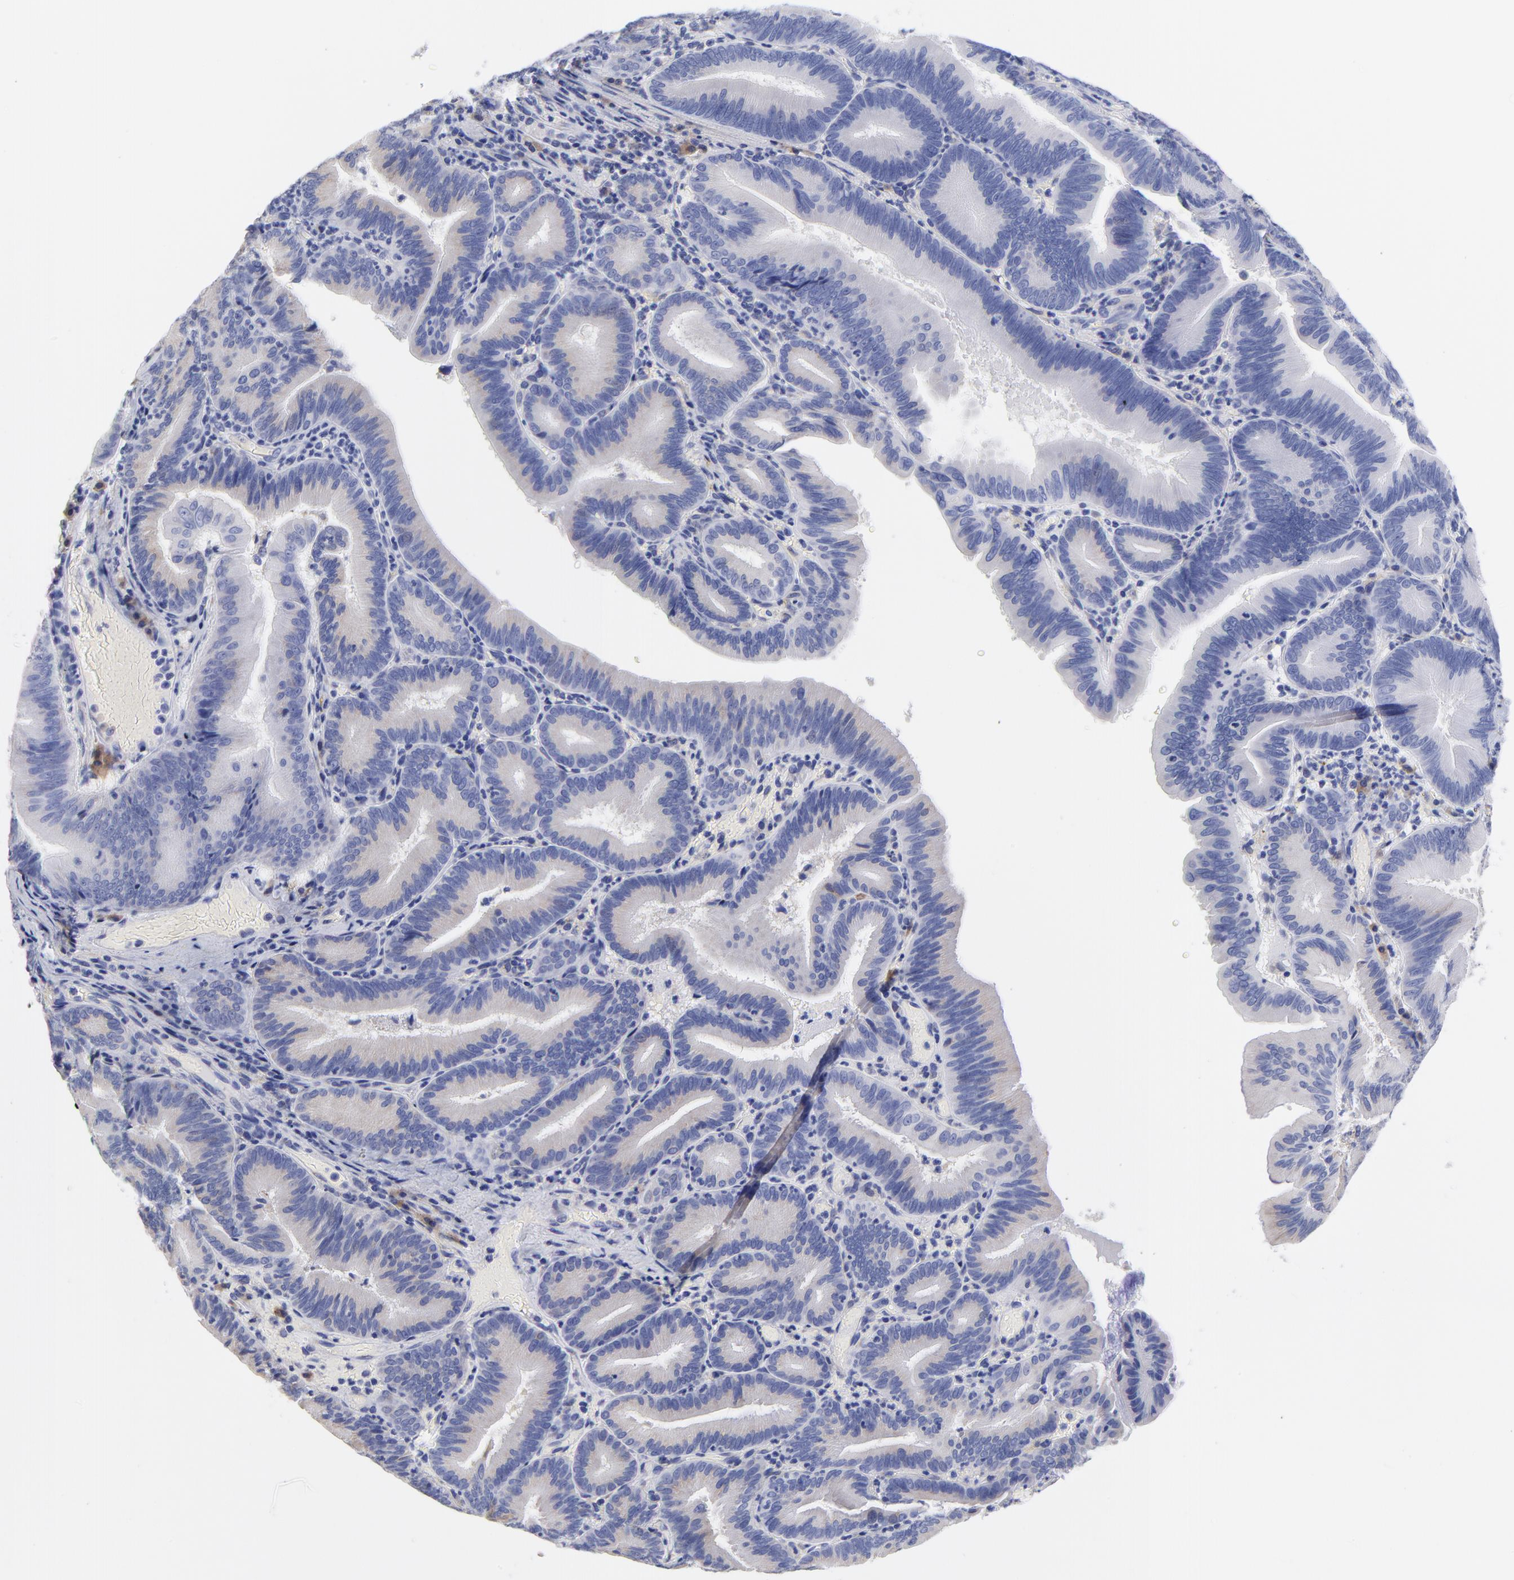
{"staining": {"intensity": "weak", "quantity": "<25%", "location": "cytoplasmic/membranous"}, "tissue": "pancreatic cancer", "cell_type": "Tumor cells", "image_type": "cancer", "snomed": [{"axis": "morphology", "description": "Adenocarcinoma, NOS"}, {"axis": "topography", "description": "Pancreas"}], "caption": "Immunohistochemistry of pancreatic cancer demonstrates no expression in tumor cells.", "gene": "LAX1", "patient": {"sex": "male", "age": 82}}